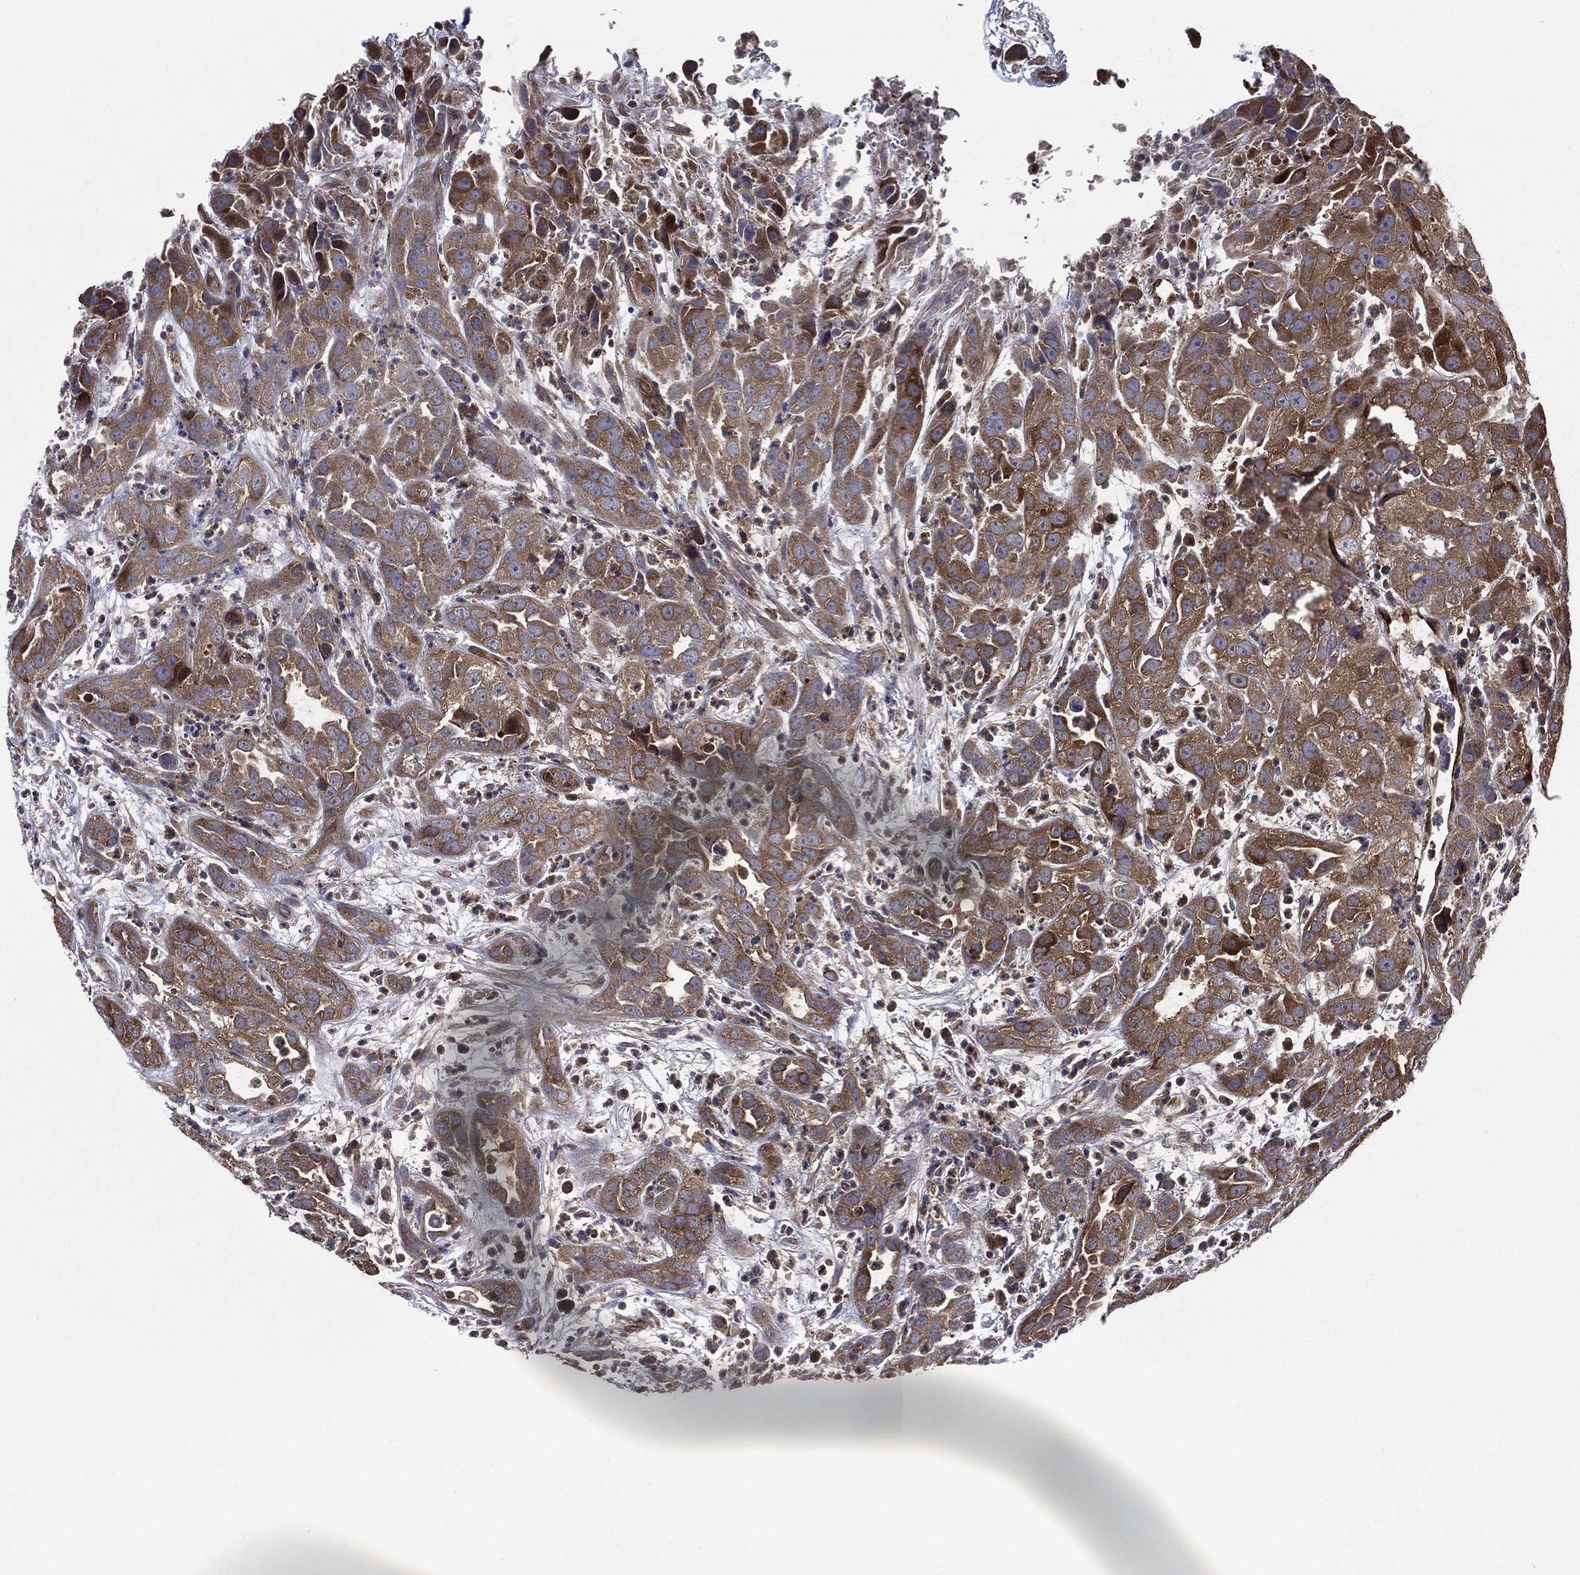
{"staining": {"intensity": "strong", "quantity": "25%-75%", "location": "cytoplasmic/membranous"}, "tissue": "urothelial cancer", "cell_type": "Tumor cells", "image_type": "cancer", "snomed": [{"axis": "morphology", "description": "Urothelial carcinoma, High grade"}, {"axis": "topography", "description": "Urinary bladder"}], "caption": "Immunohistochemistry (DAB) staining of urothelial cancer shows strong cytoplasmic/membranous protein staining in about 25%-75% of tumor cells.", "gene": "SMPD3", "patient": {"sex": "female", "age": 41}}